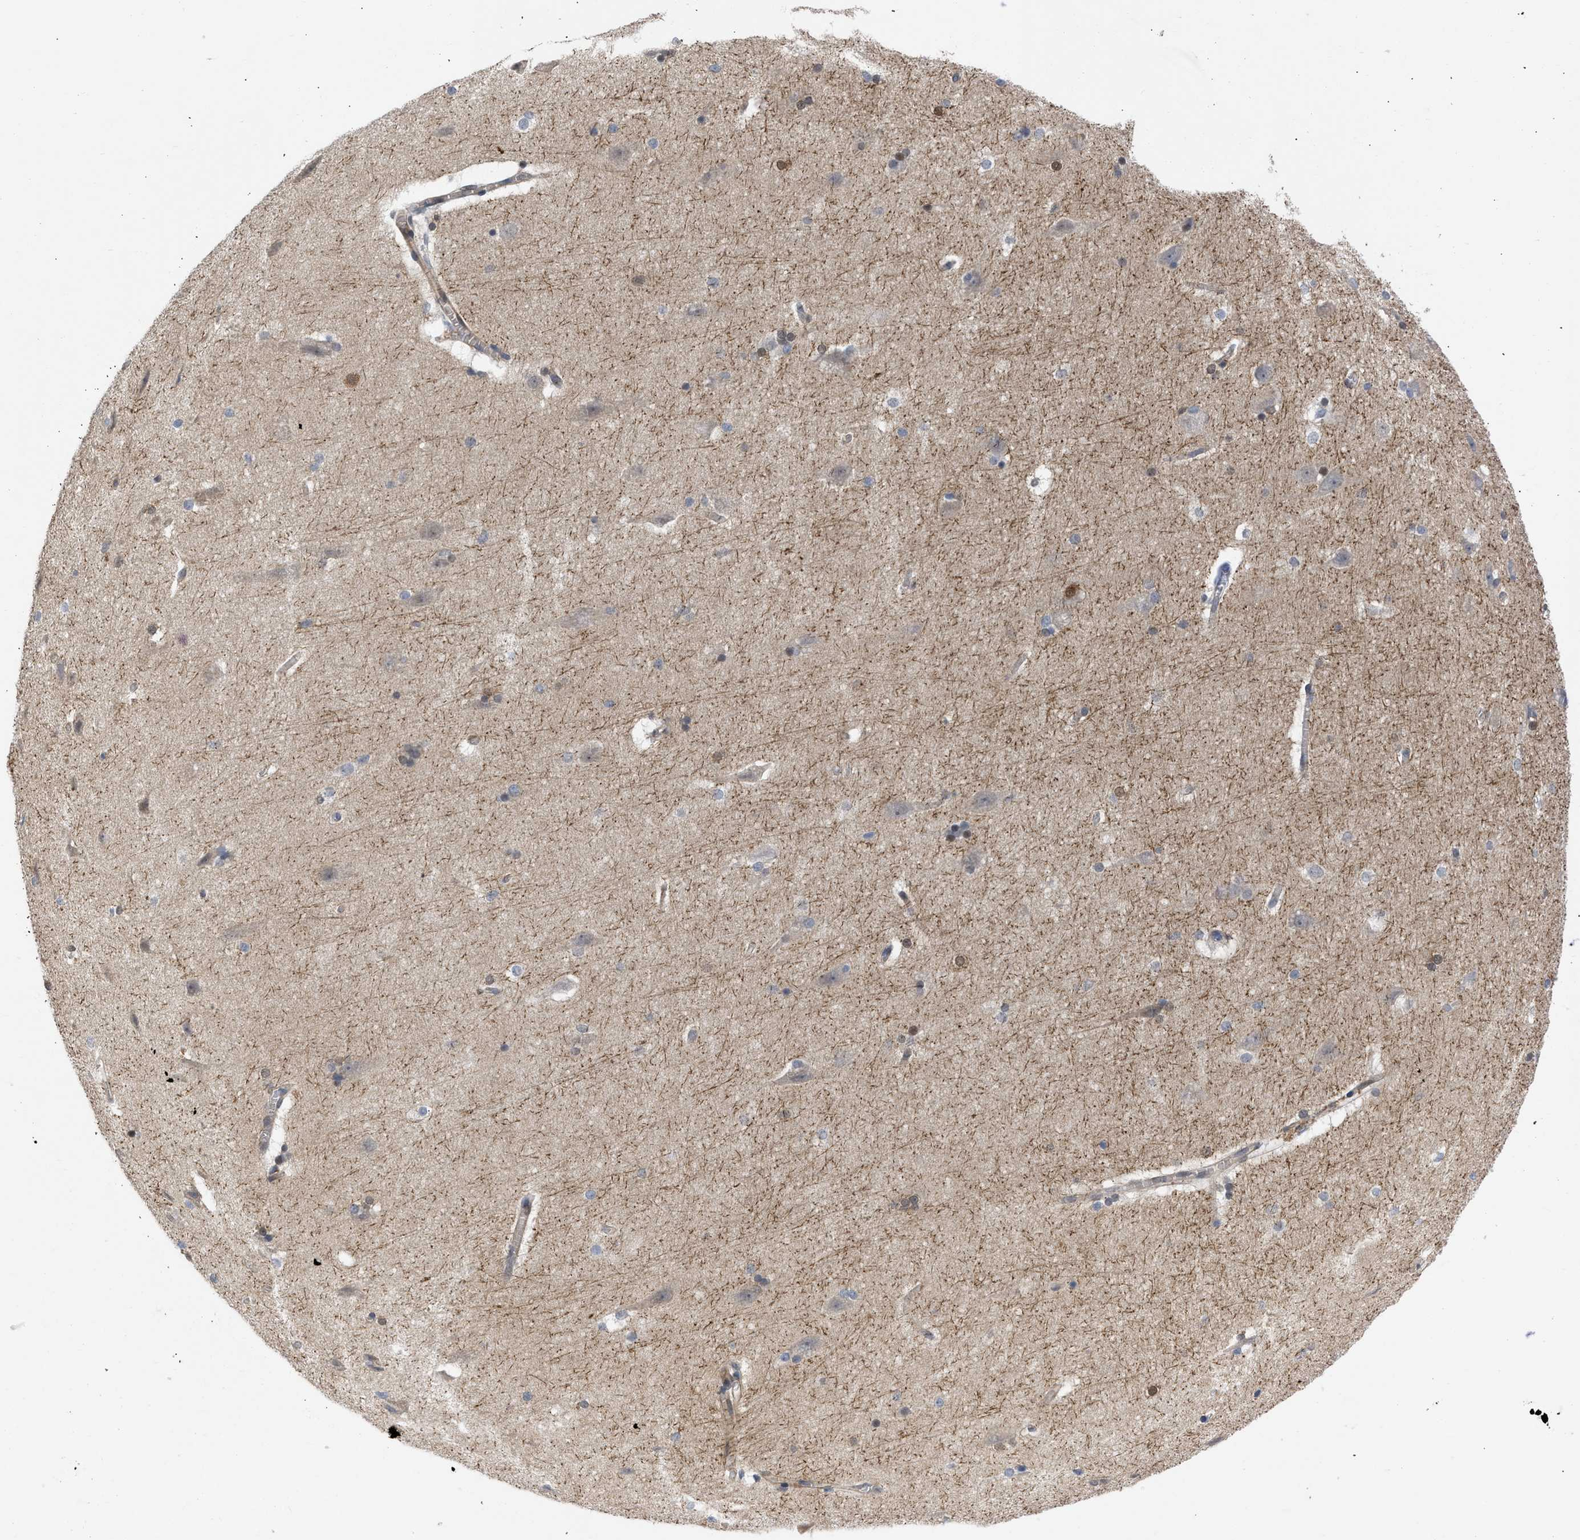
{"staining": {"intensity": "moderate", "quantity": "25%-75%", "location": "cytoplasmic/membranous"}, "tissue": "cerebral cortex", "cell_type": "Endothelial cells", "image_type": "normal", "snomed": [{"axis": "morphology", "description": "Normal tissue, NOS"}, {"axis": "topography", "description": "Cerebral cortex"}, {"axis": "topography", "description": "Hippocampus"}], "caption": "Immunohistochemical staining of unremarkable human cerebral cortex exhibits moderate cytoplasmic/membranous protein expression in about 25%-75% of endothelial cells.", "gene": "THRA", "patient": {"sex": "female", "age": 19}}